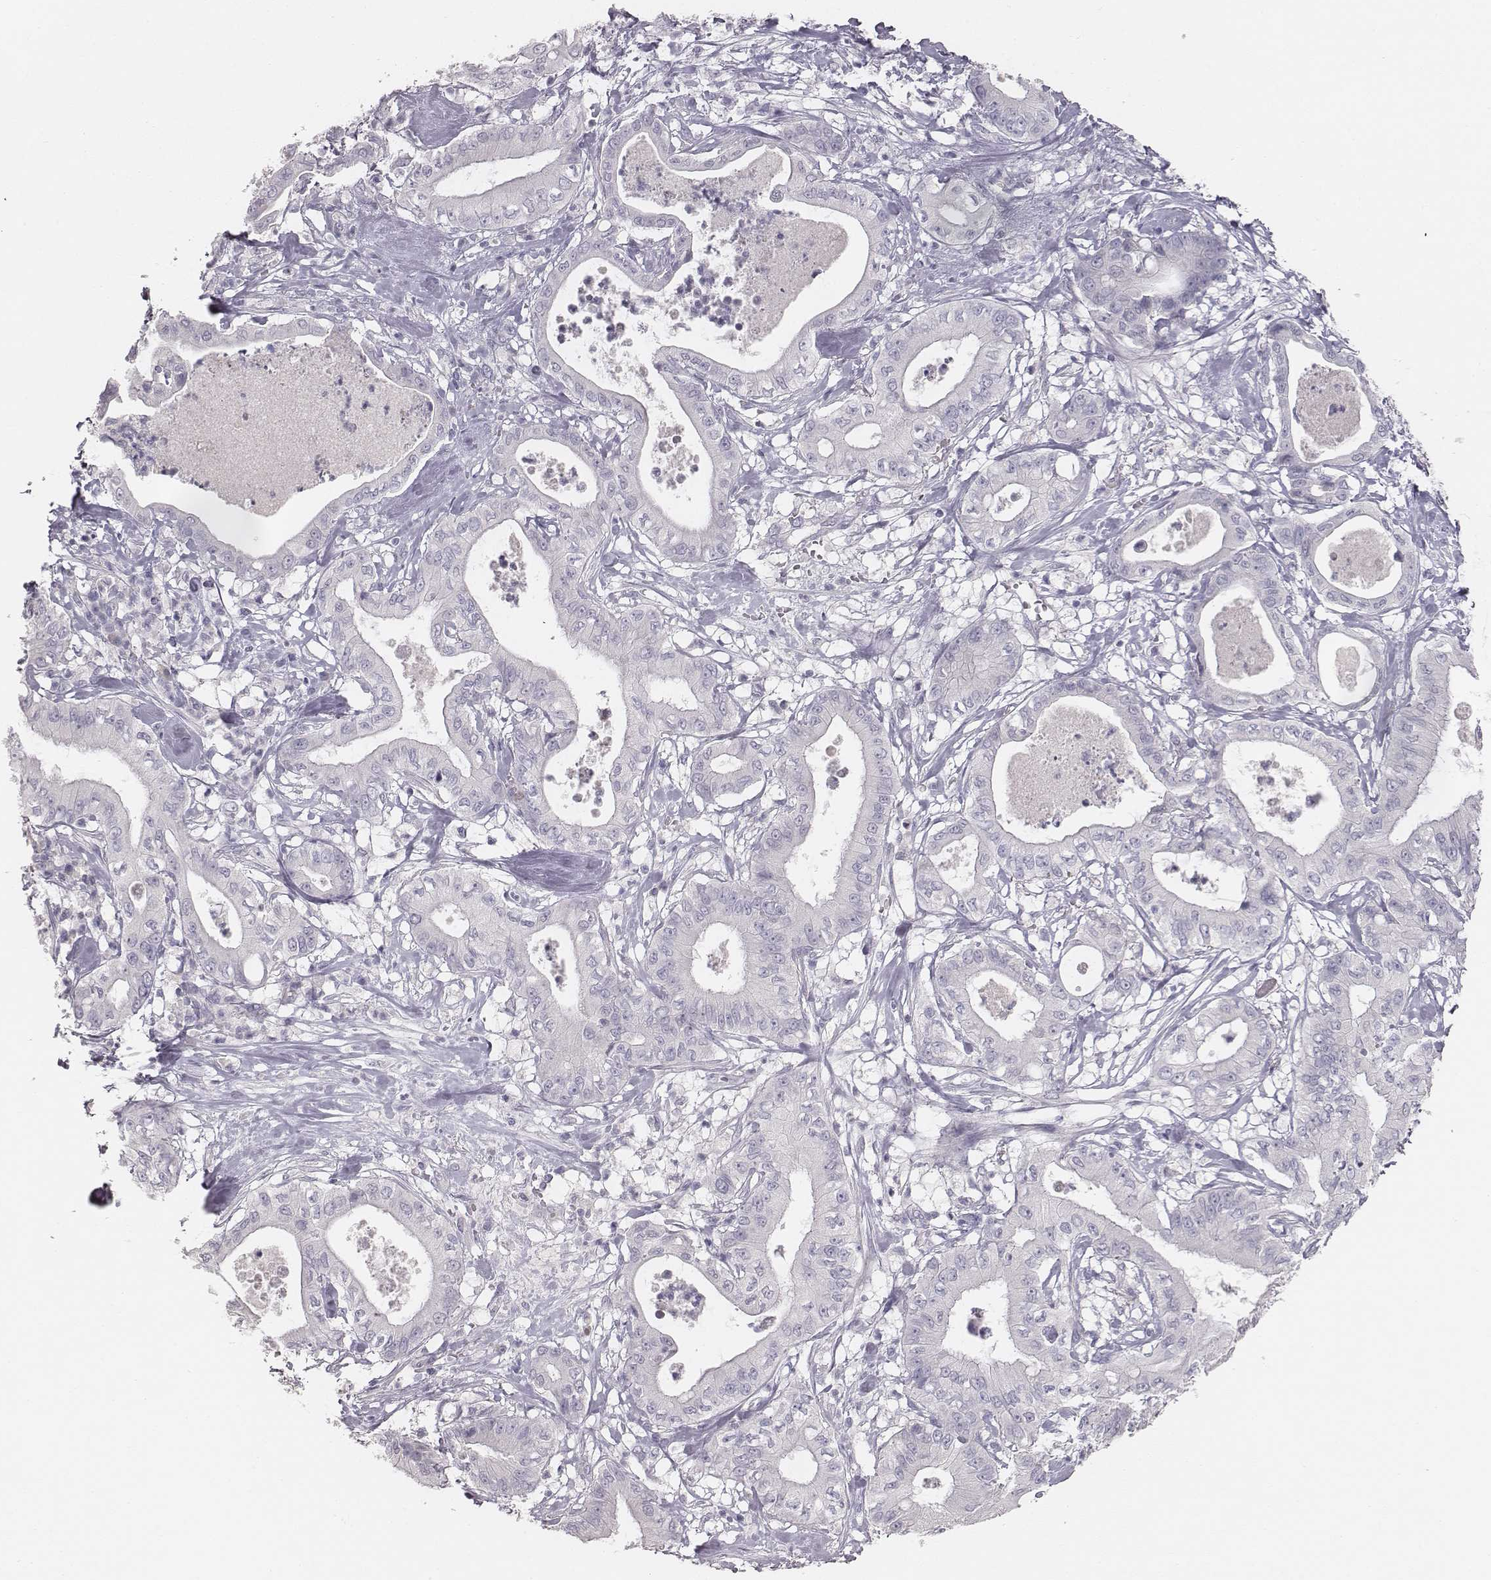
{"staining": {"intensity": "negative", "quantity": "none", "location": "none"}, "tissue": "pancreatic cancer", "cell_type": "Tumor cells", "image_type": "cancer", "snomed": [{"axis": "morphology", "description": "Adenocarcinoma, NOS"}, {"axis": "topography", "description": "Pancreas"}], "caption": "The image shows no staining of tumor cells in adenocarcinoma (pancreatic). Nuclei are stained in blue.", "gene": "MYH6", "patient": {"sex": "male", "age": 71}}